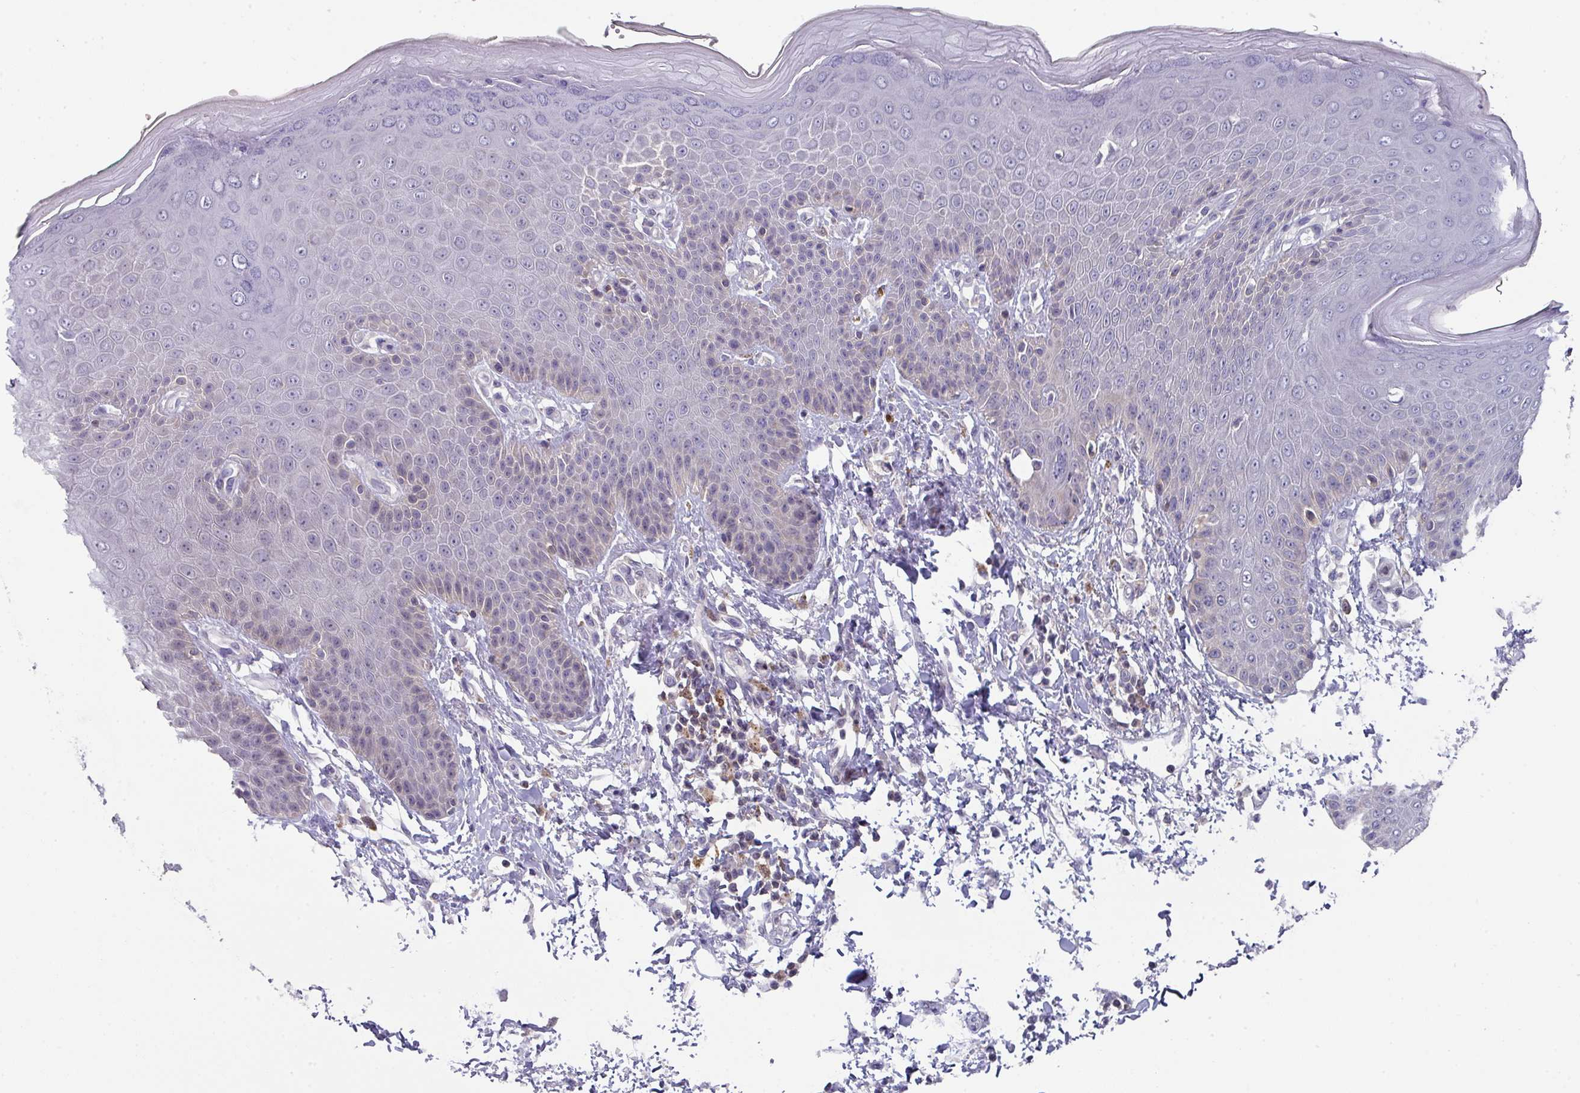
{"staining": {"intensity": "weak", "quantity": "<25%", "location": "cytoplasmic/membranous"}, "tissue": "skin", "cell_type": "Epidermal cells", "image_type": "normal", "snomed": [{"axis": "morphology", "description": "Normal tissue, NOS"}, {"axis": "topography", "description": "Peripheral nerve tissue"}], "caption": "This is an immunohistochemistry micrograph of normal skin. There is no positivity in epidermal cells.", "gene": "DCAF12L1", "patient": {"sex": "male", "age": 51}}